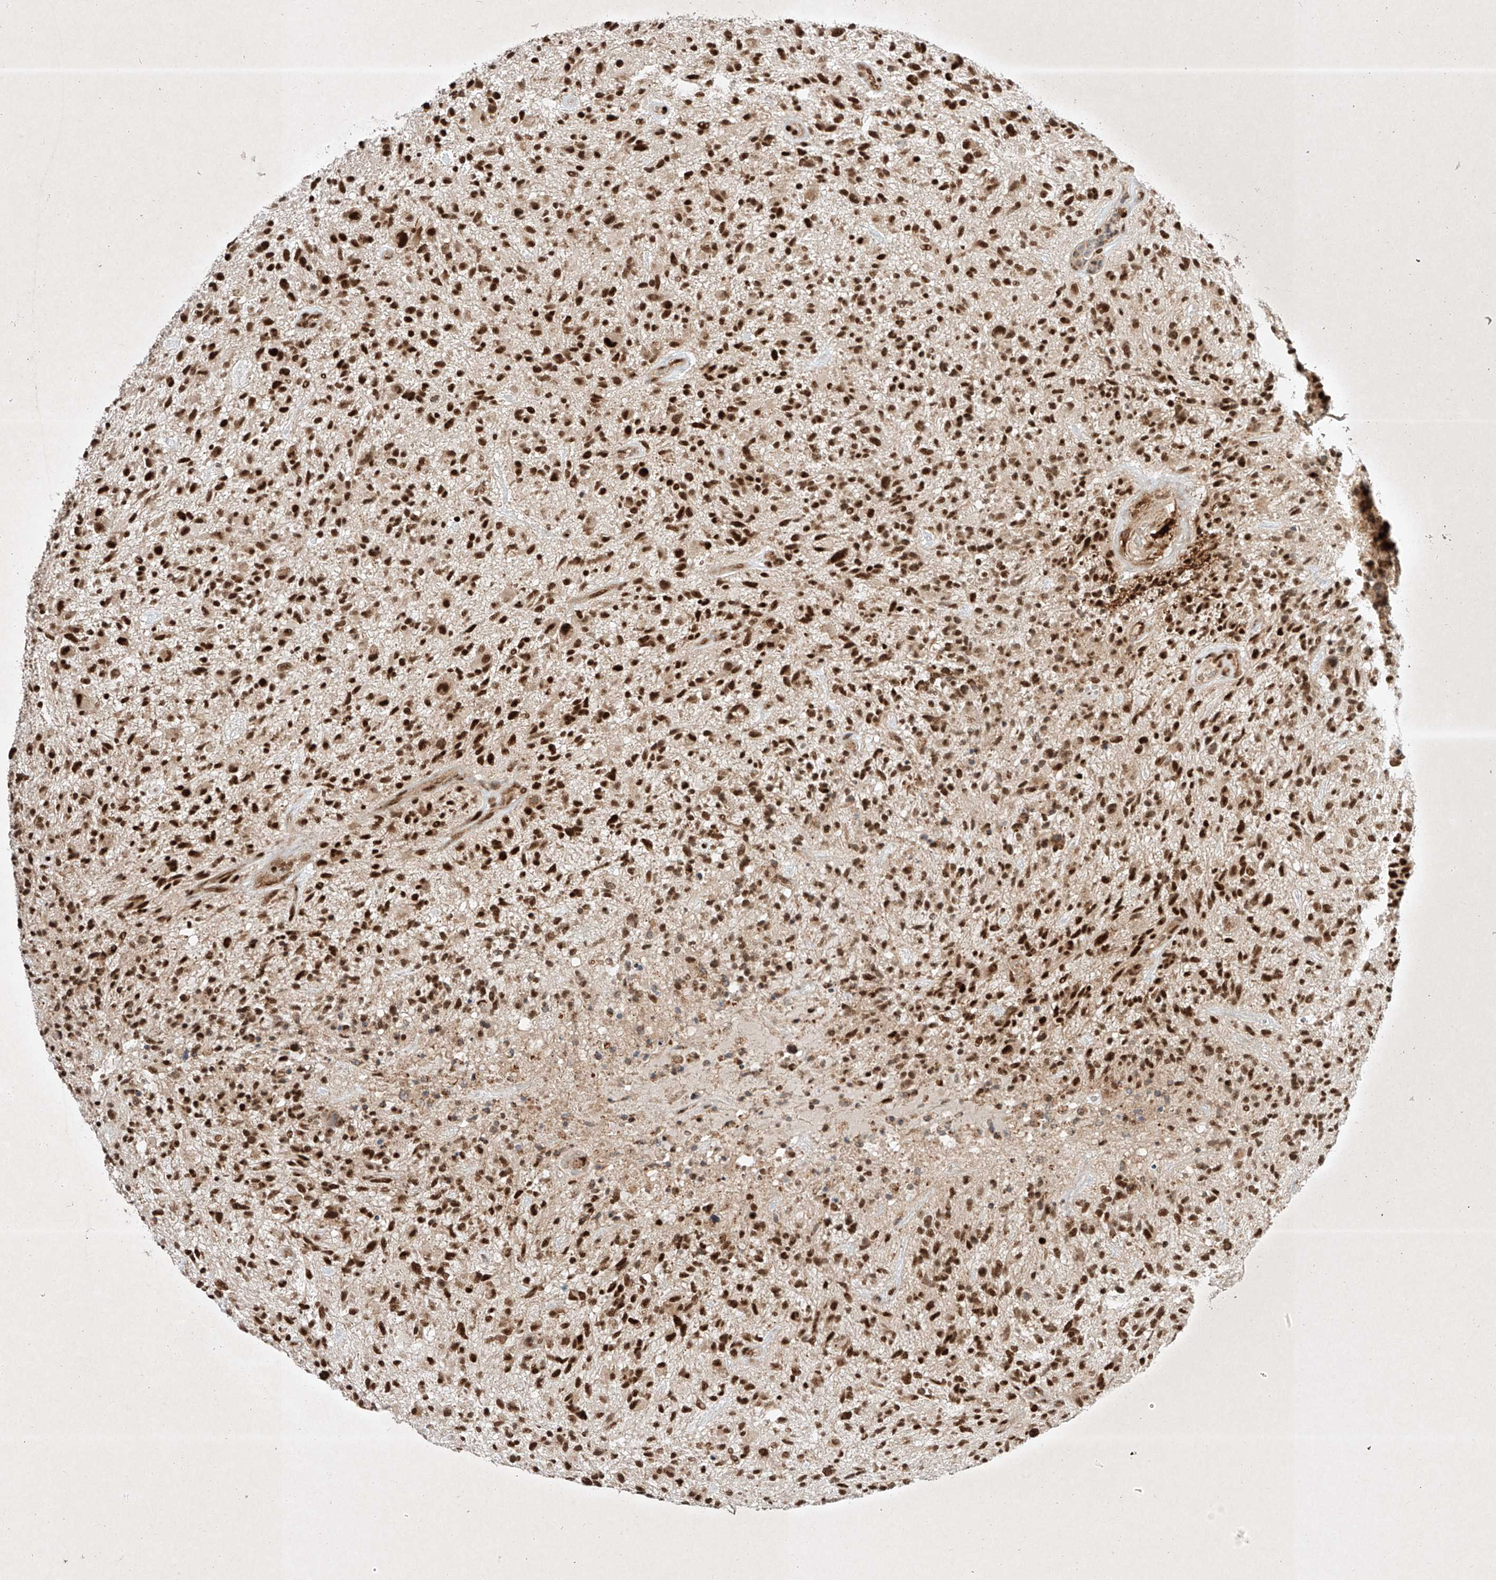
{"staining": {"intensity": "strong", "quantity": ">75%", "location": "nuclear"}, "tissue": "glioma", "cell_type": "Tumor cells", "image_type": "cancer", "snomed": [{"axis": "morphology", "description": "Glioma, malignant, High grade"}, {"axis": "topography", "description": "Brain"}], "caption": "A micrograph showing strong nuclear expression in about >75% of tumor cells in malignant glioma (high-grade), as visualized by brown immunohistochemical staining.", "gene": "EPG5", "patient": {"sex": "male", "age": 47}}